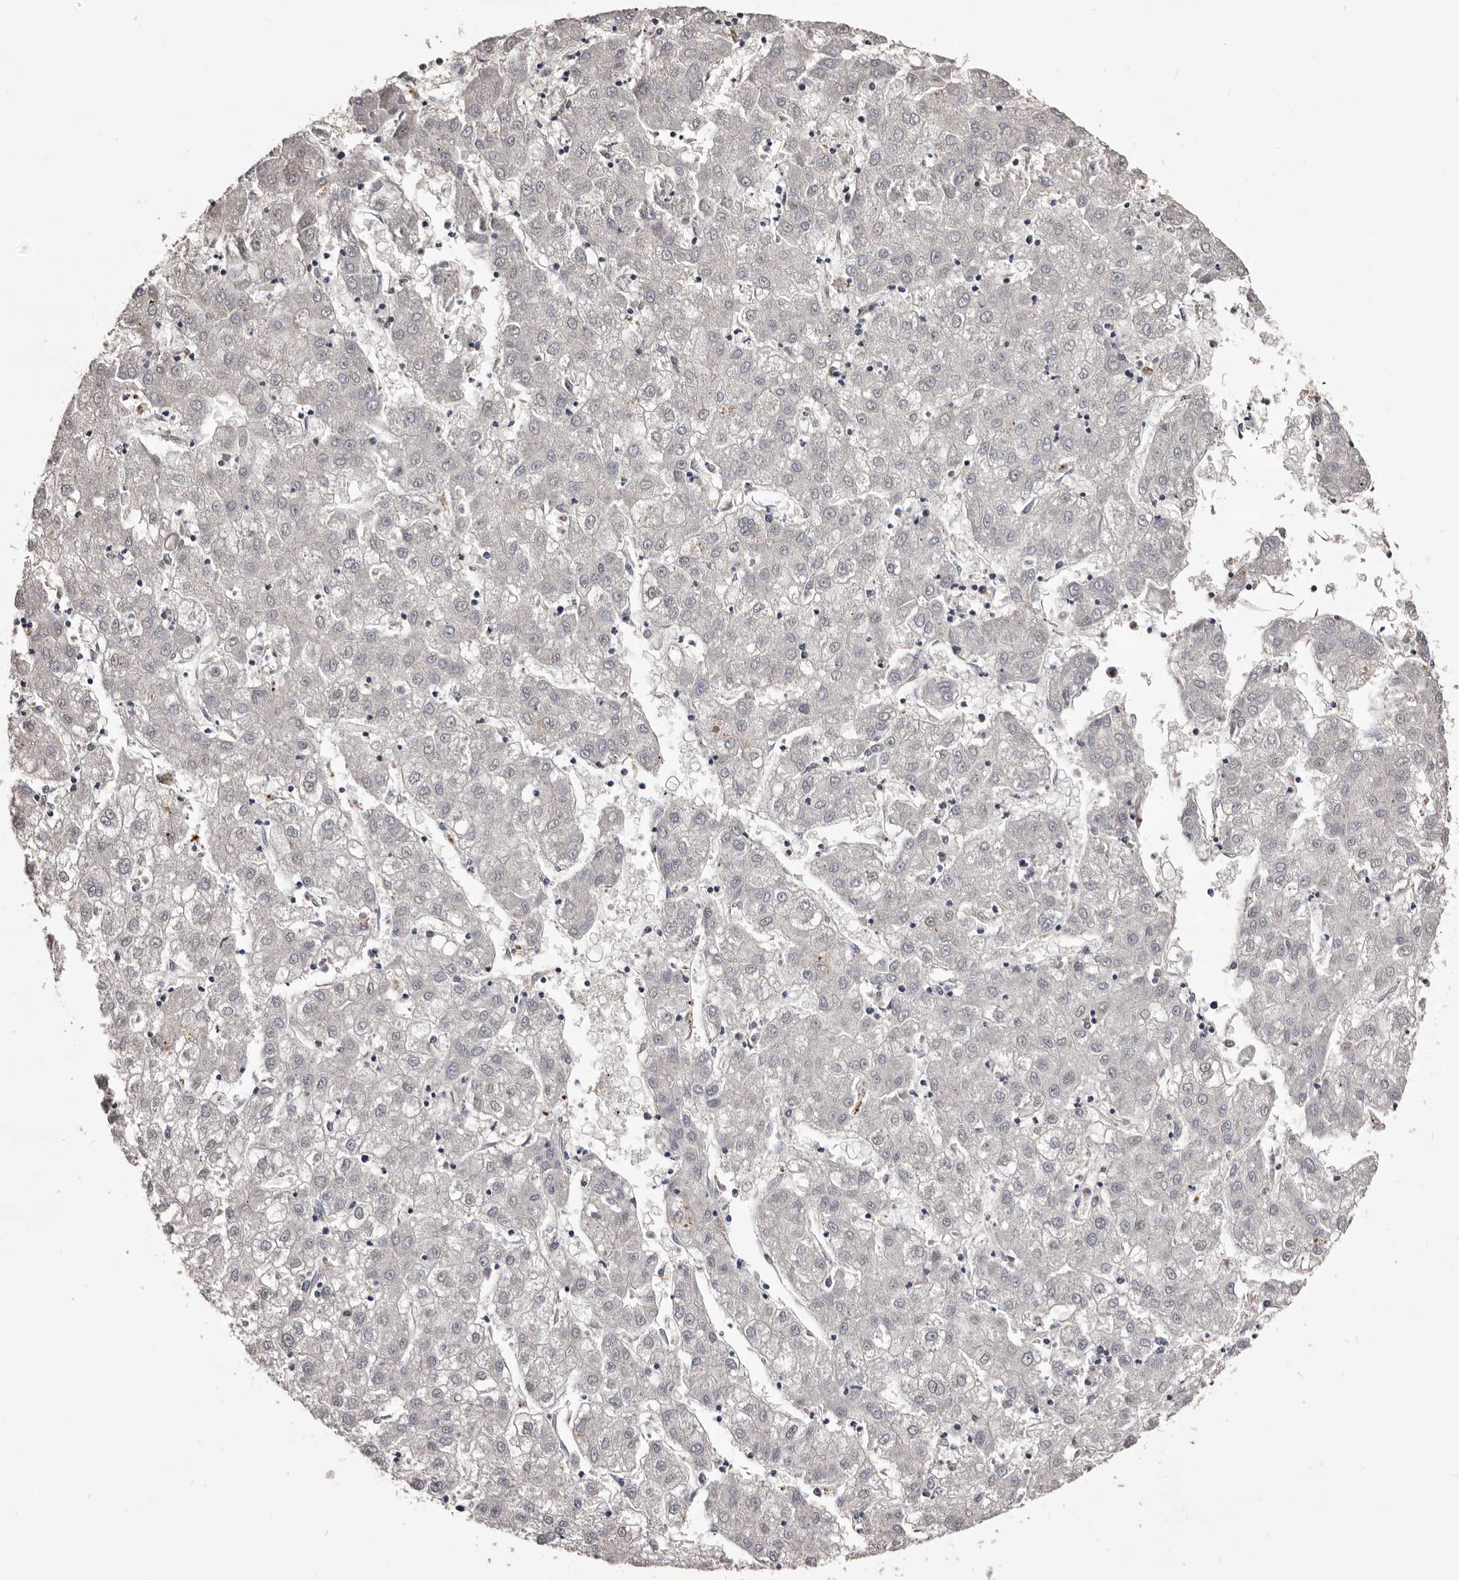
{"staining": {"intensity": "negative", "quantity": "none", "location": "none"}, "tissue": "liver cancer", "cell_type": "Tumor cells", "image_type": "cancer", "snomed": [{"axis": "morphology", "description": "Carcinoma, Hepatocellular, NOS"}, {"axis": "topography", "description": "Liver"}], "caption": "This is an IHC image of liver cancer (hepatocellular carcinoma). There is no positivity in tumor cells.", "gene": "SLC10A4", "patient": {"sex": "male", "age": 72}}